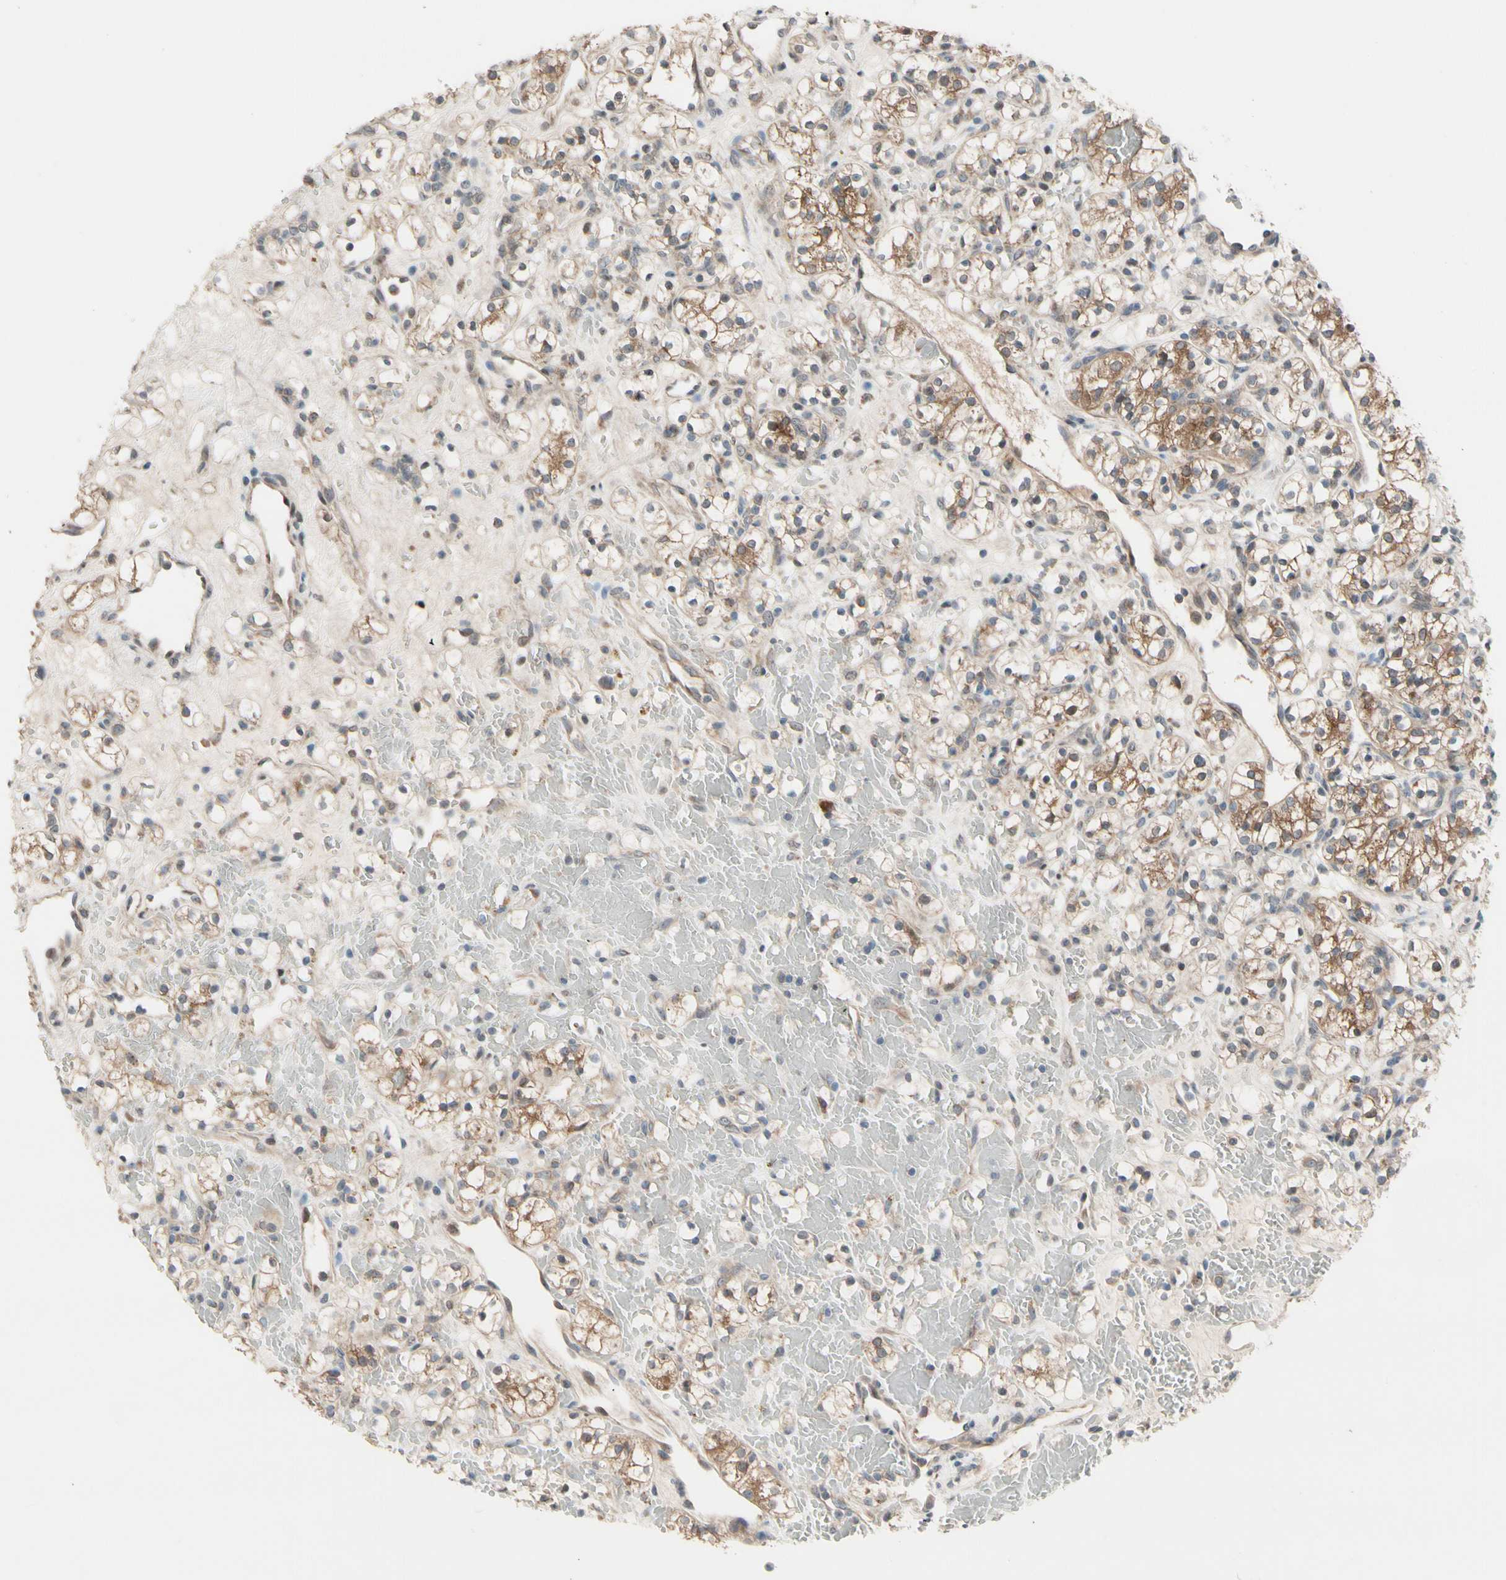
{"staining": {"intensity": "moderate", "quantity": "25%-75%", "location": "cytoplasmic/membranous"}, "tissue": "renal cancer", "cell_type": "Tumor cells", "image_type": "cancer", "snomed": [{"axis": "morphology", "description": "Adenocarcinoma, NOS"}, {"axis": "topography", "description": "Kidney"}], "caption": "Immunohistochemical staining of renal cancer displays moderate cytoplasmic/membranous protein staining in about 25%-75% of tumor cells.", "gene": "SNX29", "patient": {"sex": "female", "age": 60}}